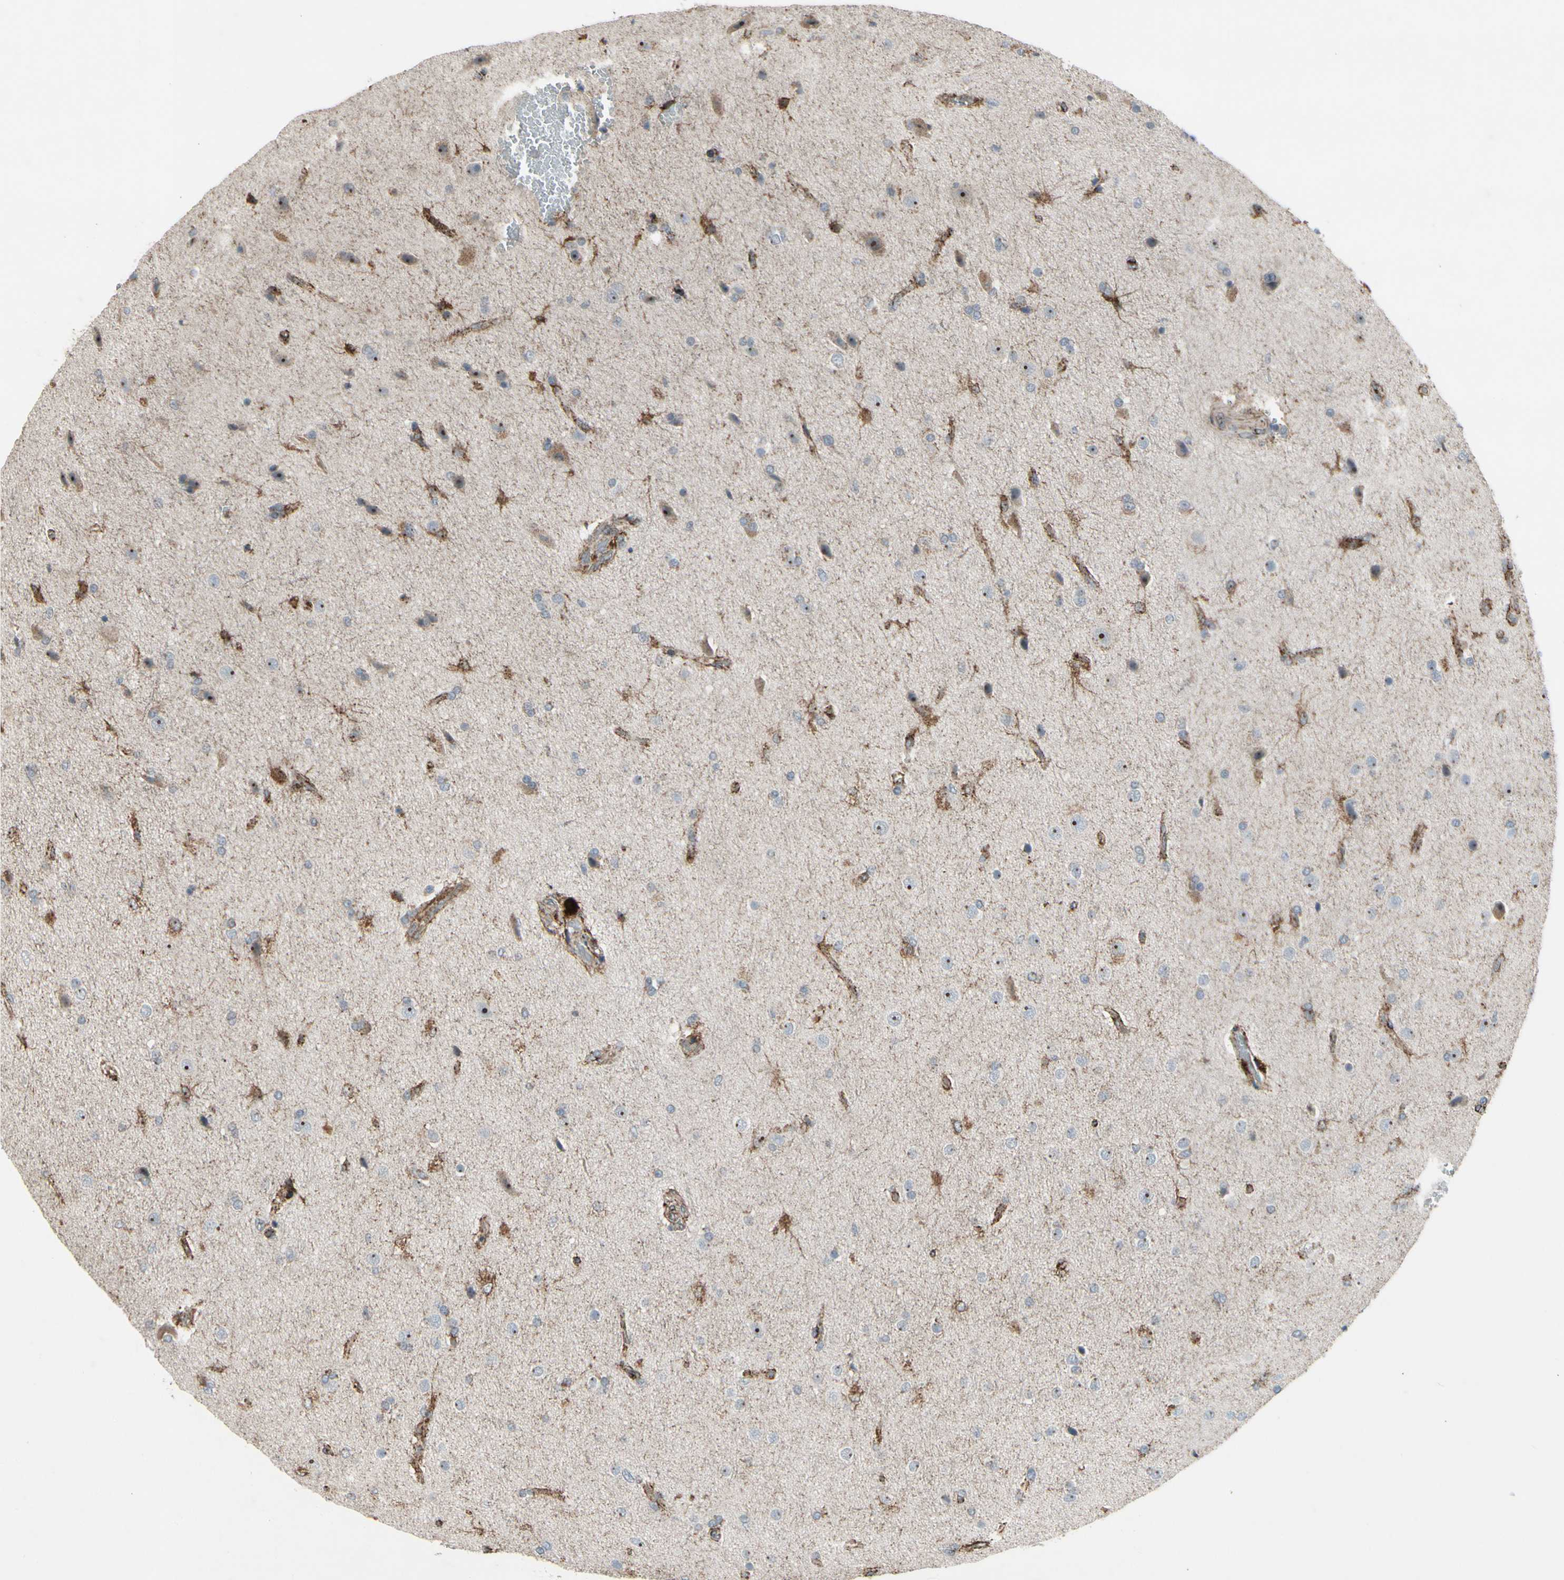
{"staining": {"intensity": "weak", "quantity": ">75%", "location": "cytoplasmic/membranous"}, "tissue": "glioma", "cell_type": "Tumor cells", "image_type": "cancer", "snomed": [{"axis": "morphology", "description": "Glioma, malignant, High grade"}, {"axis": "topography", "description": "Brain"}], "caption": "There is low levels of weak cytoplasmic/membranous positivity in tumor cells of glioma, as demonstrated by immunohistochemical staining (brown color).", "gene": "CPT1A", "patient": {"sex": "male", "age": 71}}